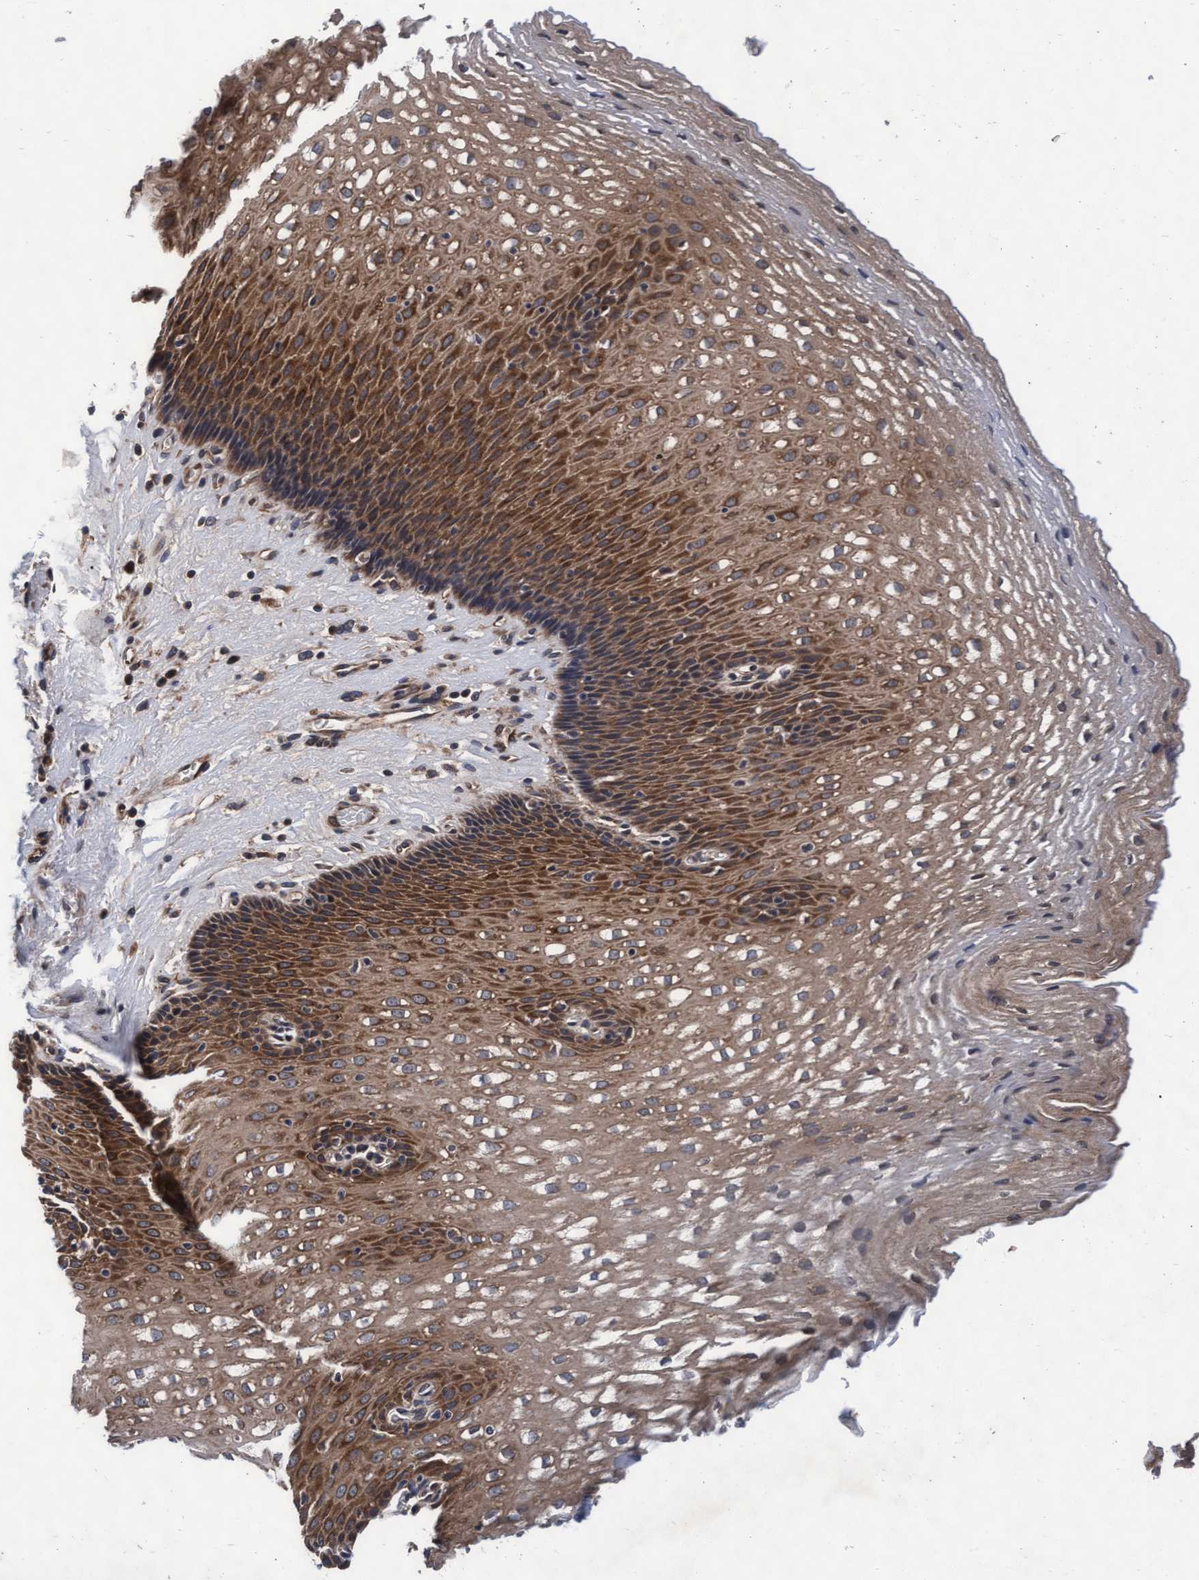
{"staining": {"intensity": "moderate", "quantity": ">75%", "location": "cytoplasmic/membranous"}, "tissue": "esophagus", "cell_type": "Squamous epithelial cells", "image_type": "normal", "snomed": [{"axis": "morphology", "description": "Normal tissue, NOS"}, {"axis": "topography", "description": "Esophagus"}], "caption": "Unremarkable esophagus was stained to show a protein in brown. There is medium levels of moderate cytoplasmic/membranous staining in approximately >75% of squamous epithelial cells. Using DAB (3,3'-diaminobenzidine) (brown) and hematoxylin (blue) stains, captured at high magnification using brightfield microscopy.", "gene": "EFCAB13", "patient": {"sex": "male", "age": 48}}